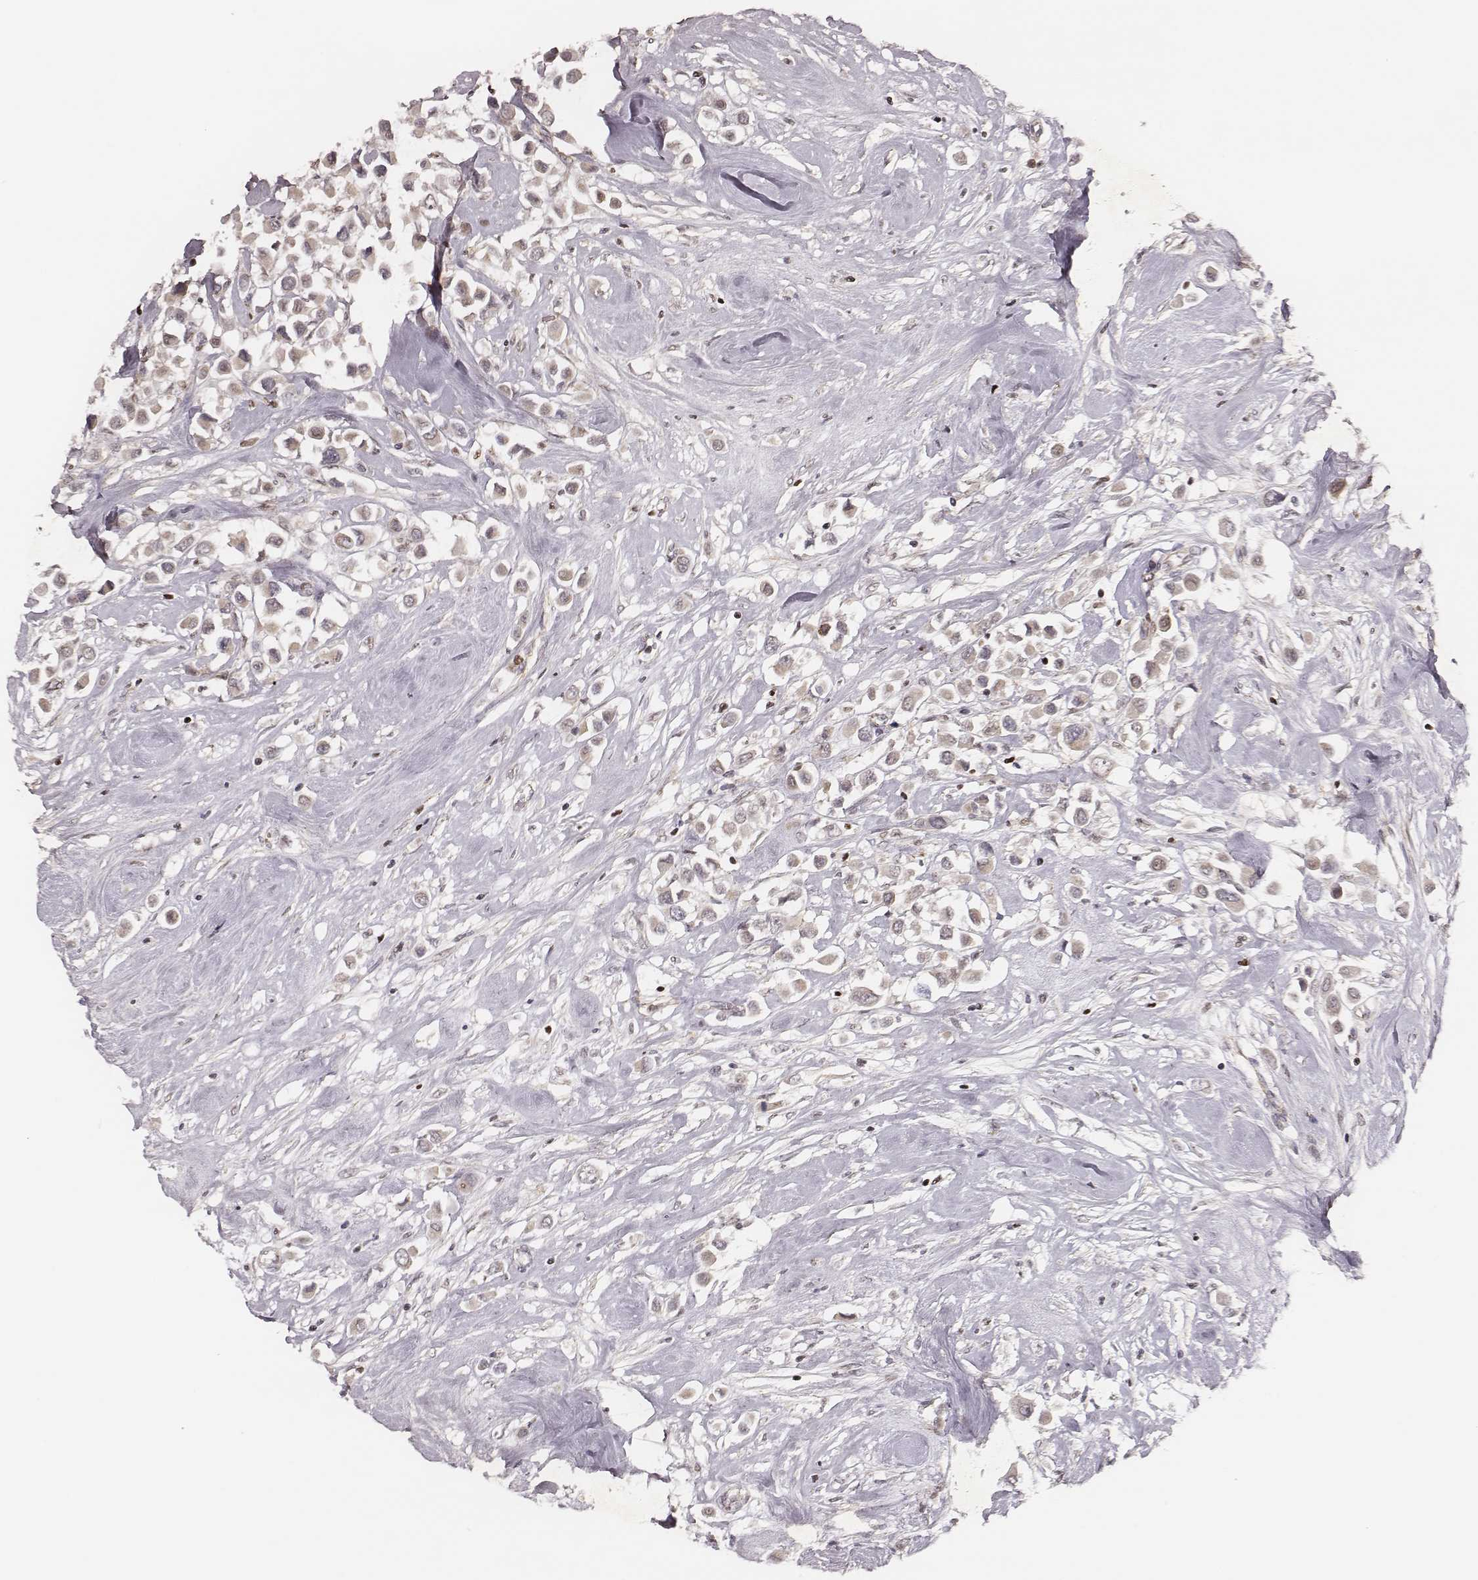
{"staining": {"intensity": "negative", "quantity": "none", "location": "none"}, "tissue": "breast cancer", "cell_type": "Tumor cells", "image_type": "cancer", "snomed": [{"axis": "morphology", "description": "Duct carcinoma"}, {"axis": "topography", "description": "Breast"}], "caption": "Immunohistochemistry (IHC) photomicrograph of neoplastic tissue: breast cancer stained with DAB (3,3'-diaminobenzidine) reveals no significant protein positivity in tumor cells. (DAB IHC with hematoxylin counter stain).", "gene": "WDR59", "patient": {"sex": "female", "age": 61}}